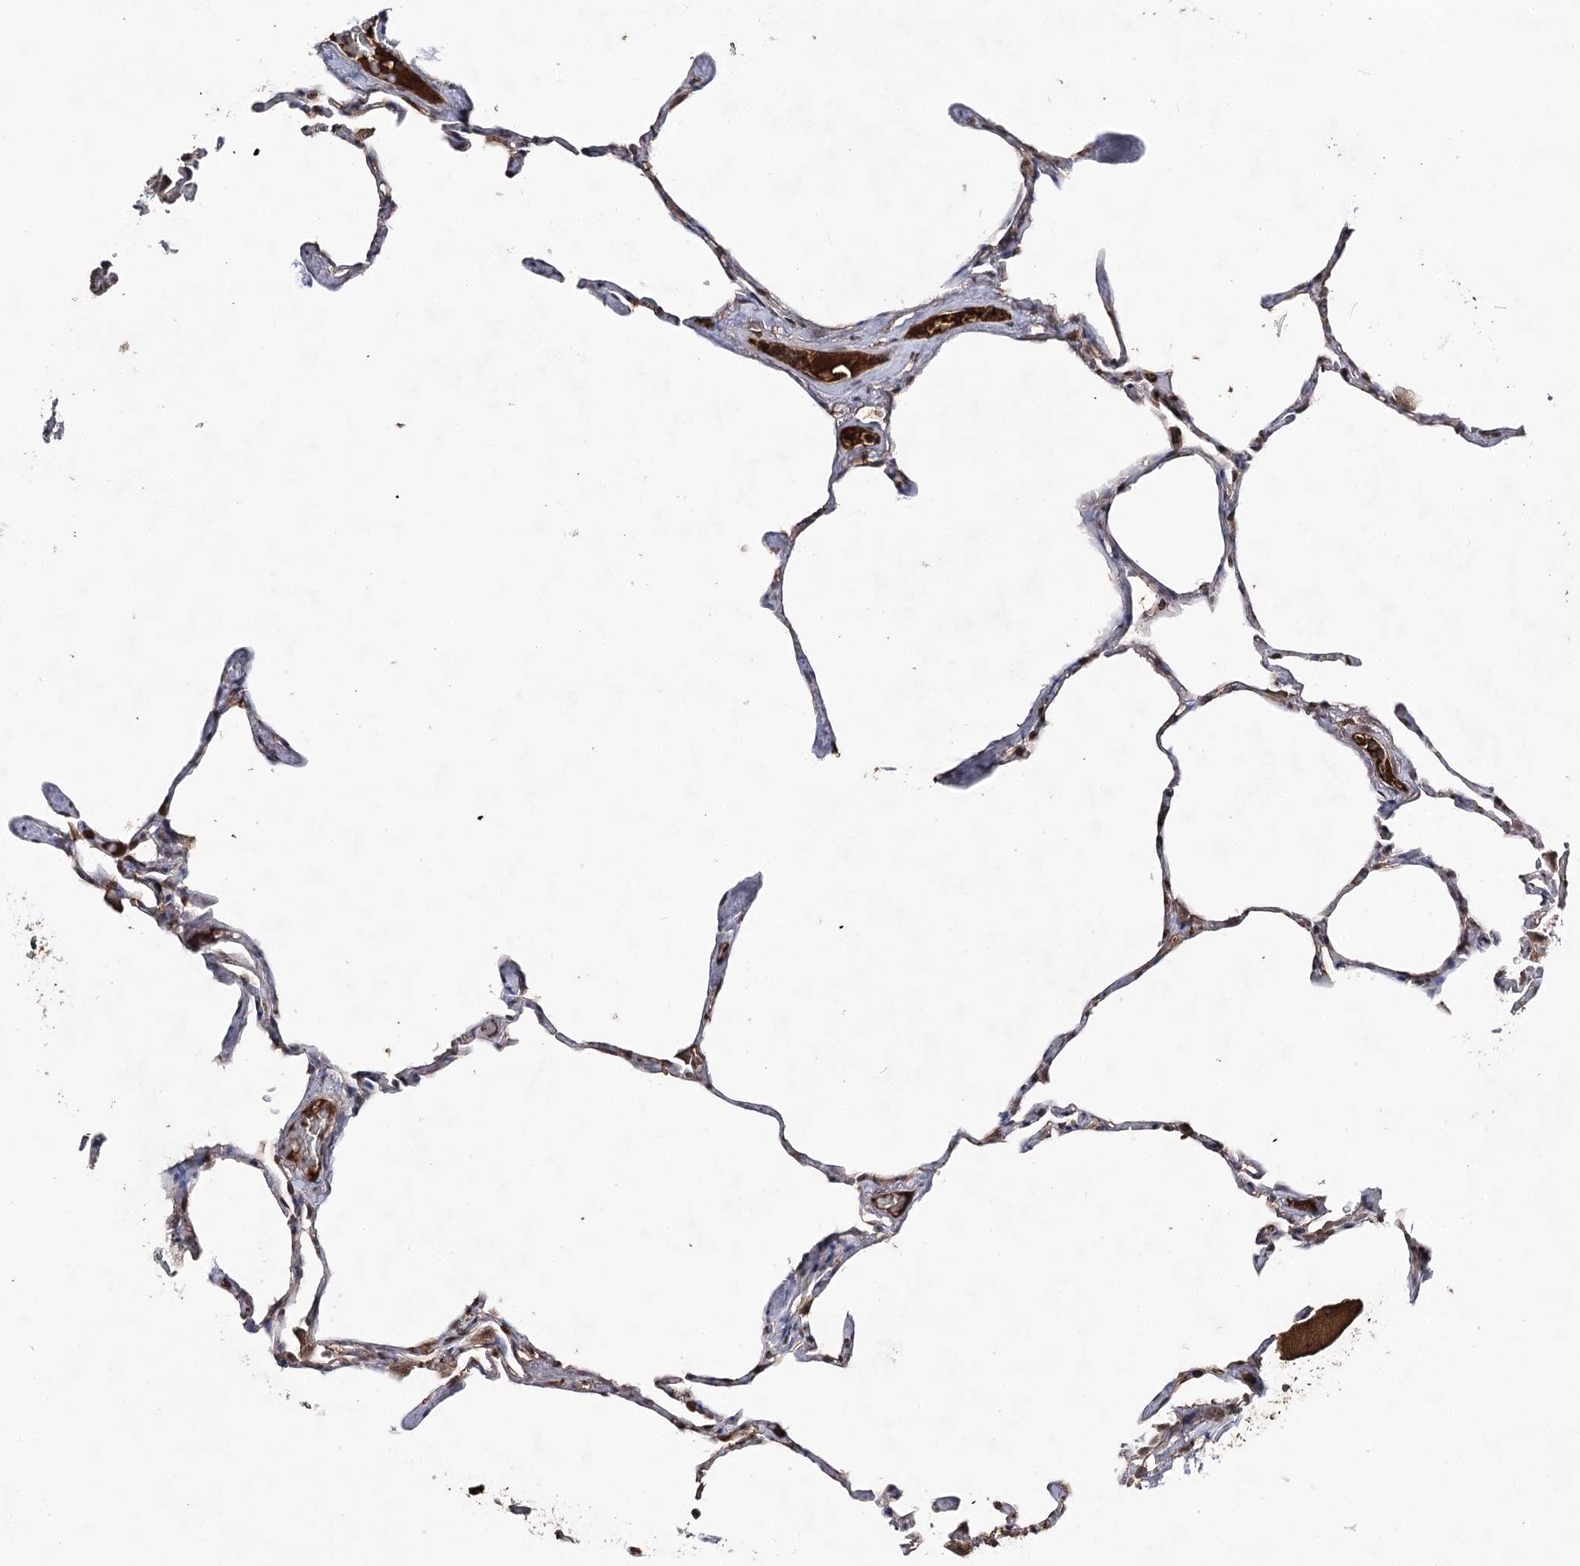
{"staining": {"intensity": "moderate", "quantity": "25%-75%", "location": "cytoplasmic/membranous"}, "tissue": "lung", "cell_type": "Alveolar cells", "image_type": "normal", "snomed": [{"axis": "morphology", "description": "Normal tissue, NOS"}, {"axis": "topography", "description": "Lung"}], "caption": "DAB immunohistochemical staining of normal lung exhibits moderate cytoplasmic/membranous protein expression in about 25%-75% of alveolar cells. The protein of interest is shown in brown color, while the nuclei are stained blue.", "gene": "SYNGR3", "patient": {"sex": "male", "age": 65}}